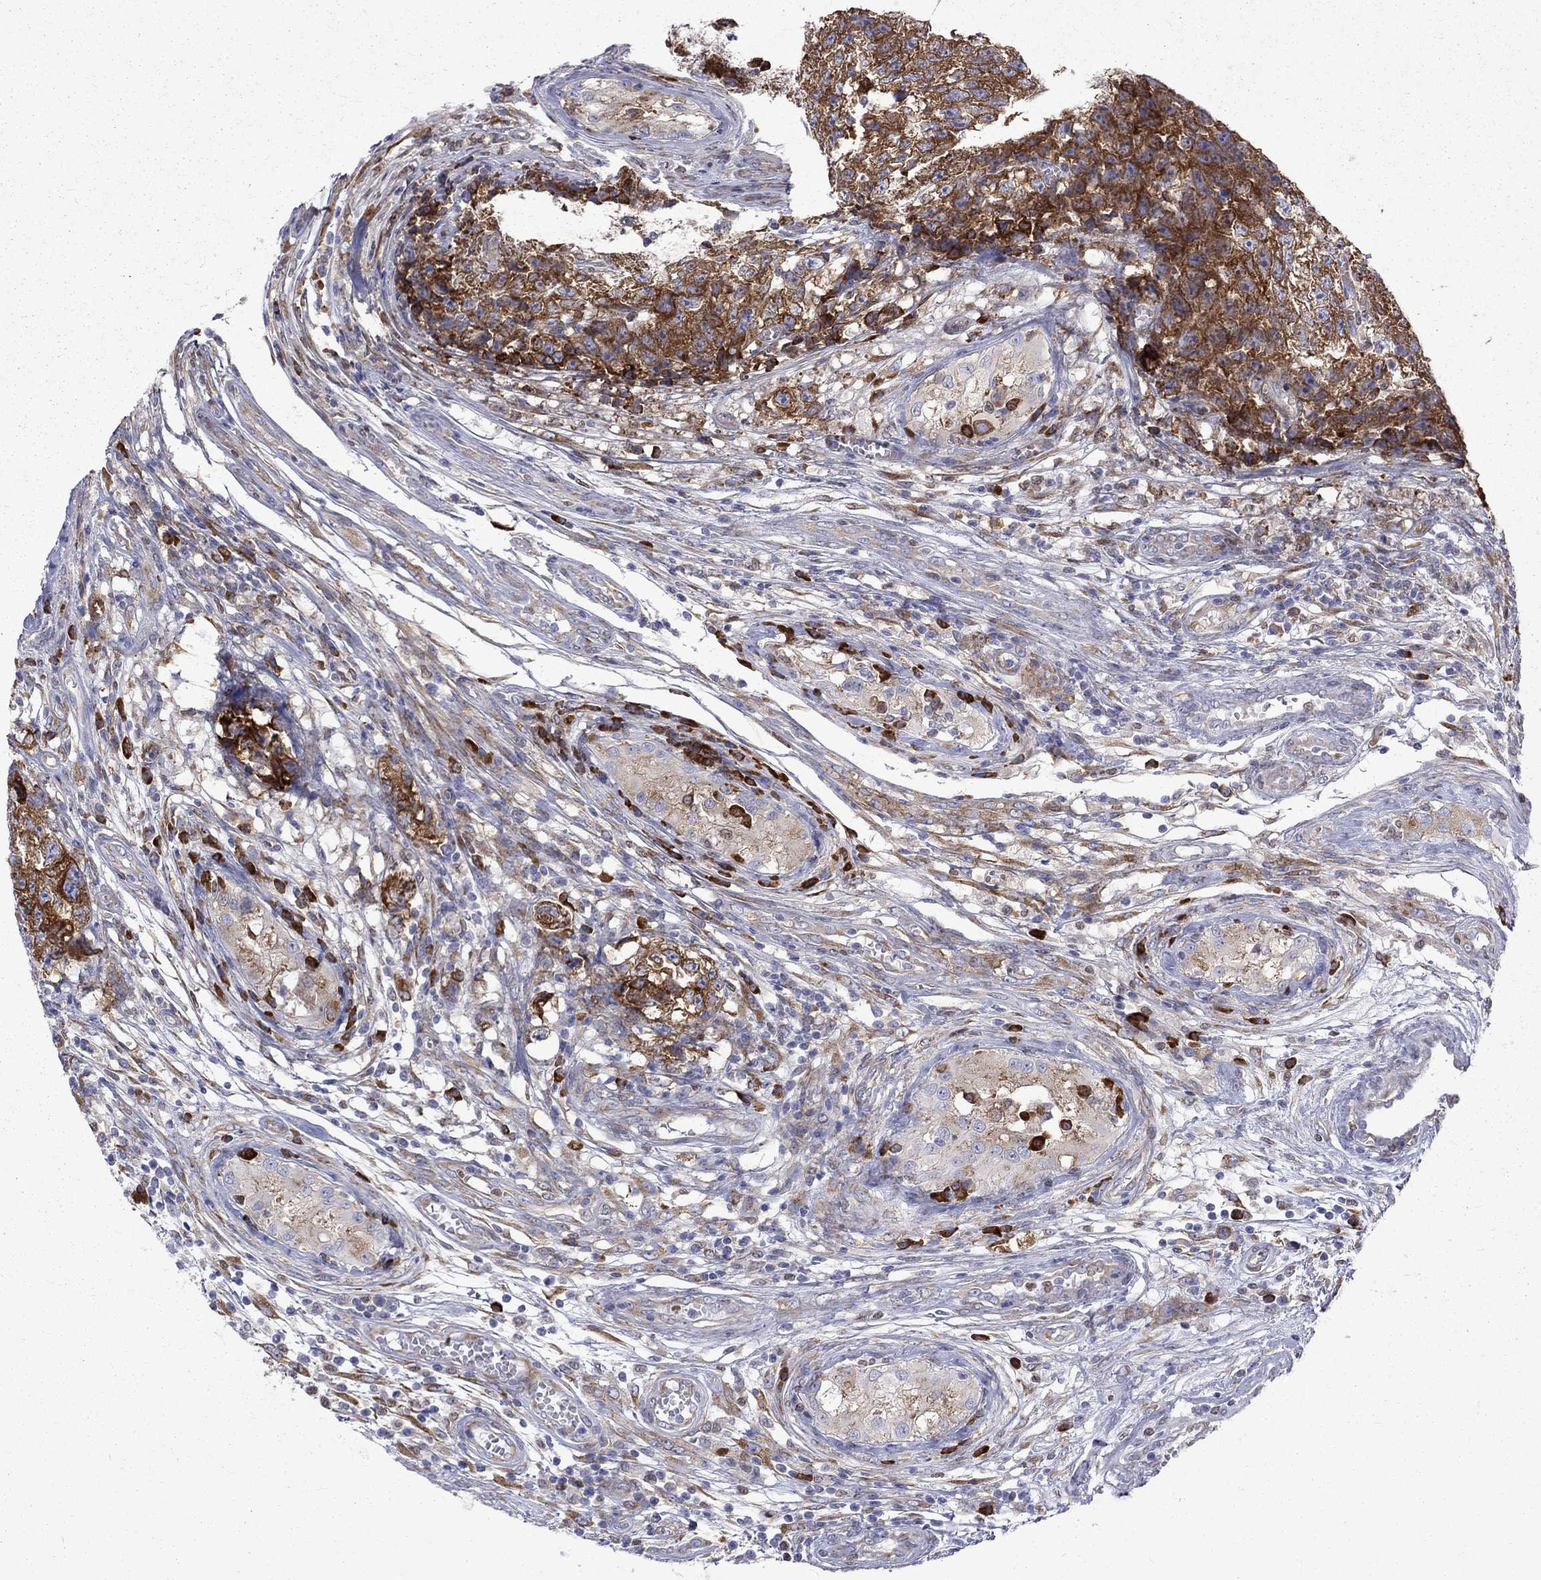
{"staining": {"intensity": "strong", "quantity": ">75%", "location": "cytoplasmic/membranous"}, "tissue": "testis cancer", "cell_type": "Tumor cells", "image_type": "cancer", "snomed": [{"axis": "morphology", "description": "Seminoma, NOS"}, {"axis": "morphology", "description": "Carcinoma, Embryonal, NOS"}, {"axis": "topography", "description": "Testis"}], "caption": "DAB immunohistochemical staining of testis cancer (seminoma) displays strong cytoplasmic/membranous protein staining in approximately >75% of tumor cells. Using DAB (3,3'-diaminobenzidine) (brown) and hematoxylin (blue) stains, captured at high magnification using brightfield microscopy.", "gene": "PABPC4", "patient": {"sex": "male", "age": 22}}